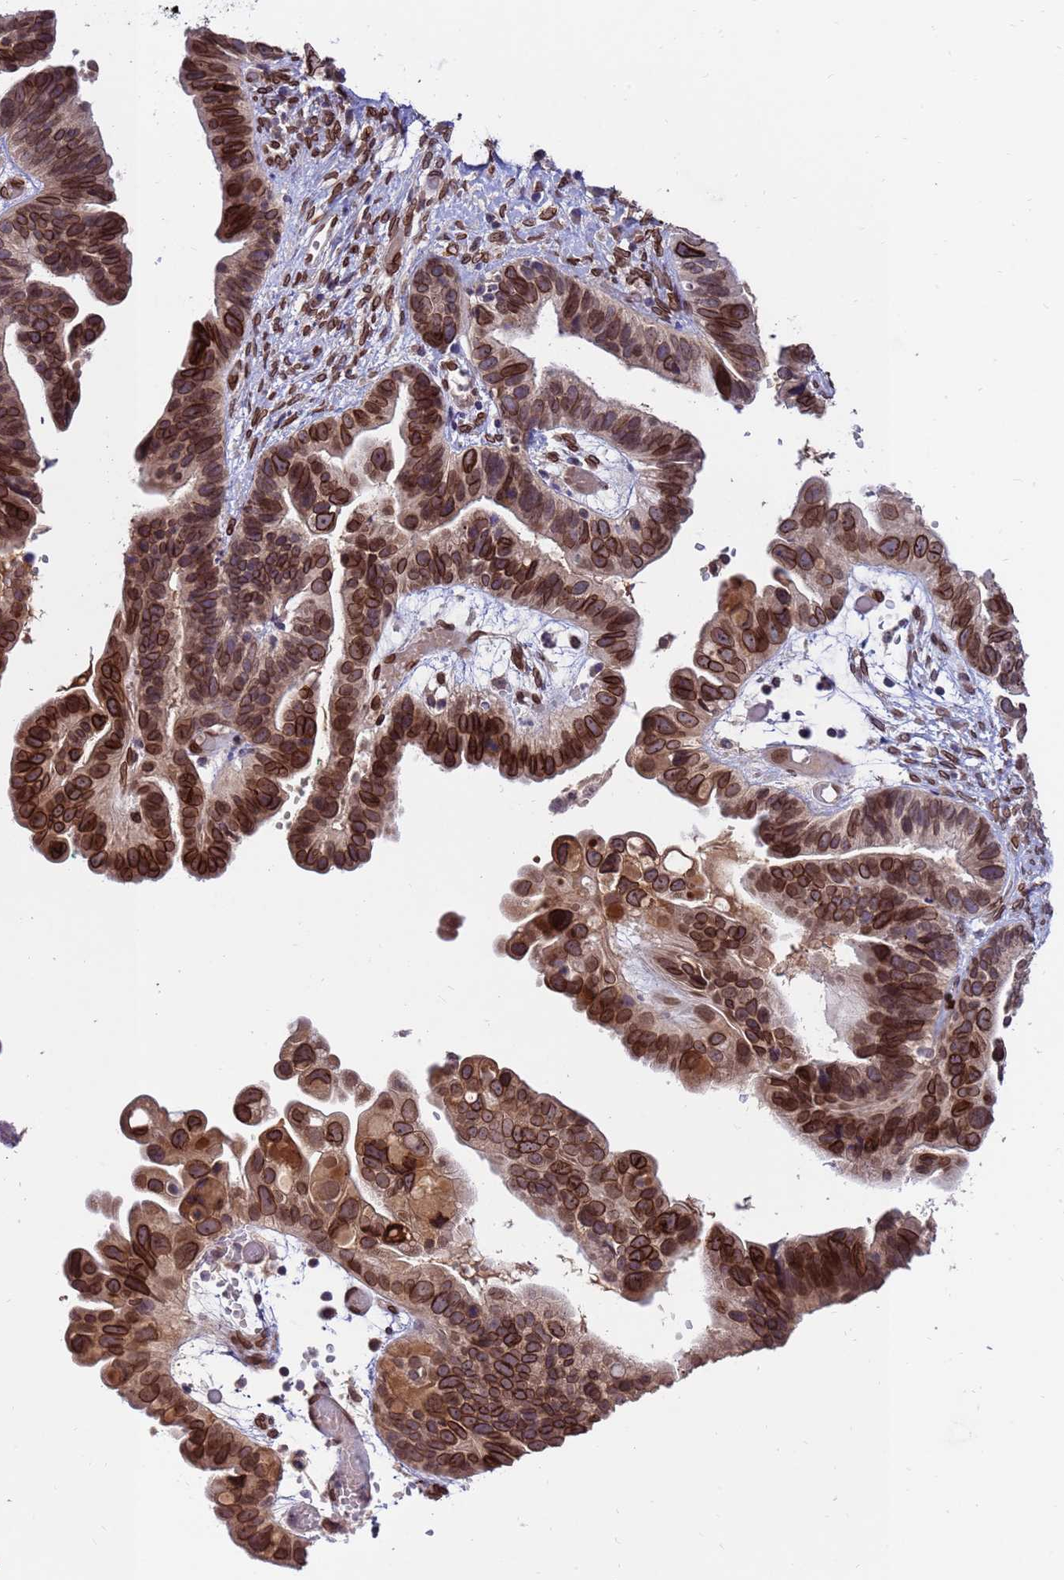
{"staining": {"intensity": "strong", "quantity": ">75%", "location": "cytoplasmic/membranous,nuclear"}, "tissue": "ovarian cancer", "cell_type": "Tumor cells", "image_type": "cancer", "snomed": [{"axis": "morphology", "description": "Cystadenocarcinoma, serous, NOS"}, {"axis": "topography", "description": "Ovary"}], "caption": "Ovarian serous cystadenocarcinoma tissue reveals strong cytoplasmic/membranous and nuclear positivity in approximately >75% of tumor cells, visualized by immunohistochemistry.", "gene": "GPR135", "patient": {"sex": "female", "age": 56}}